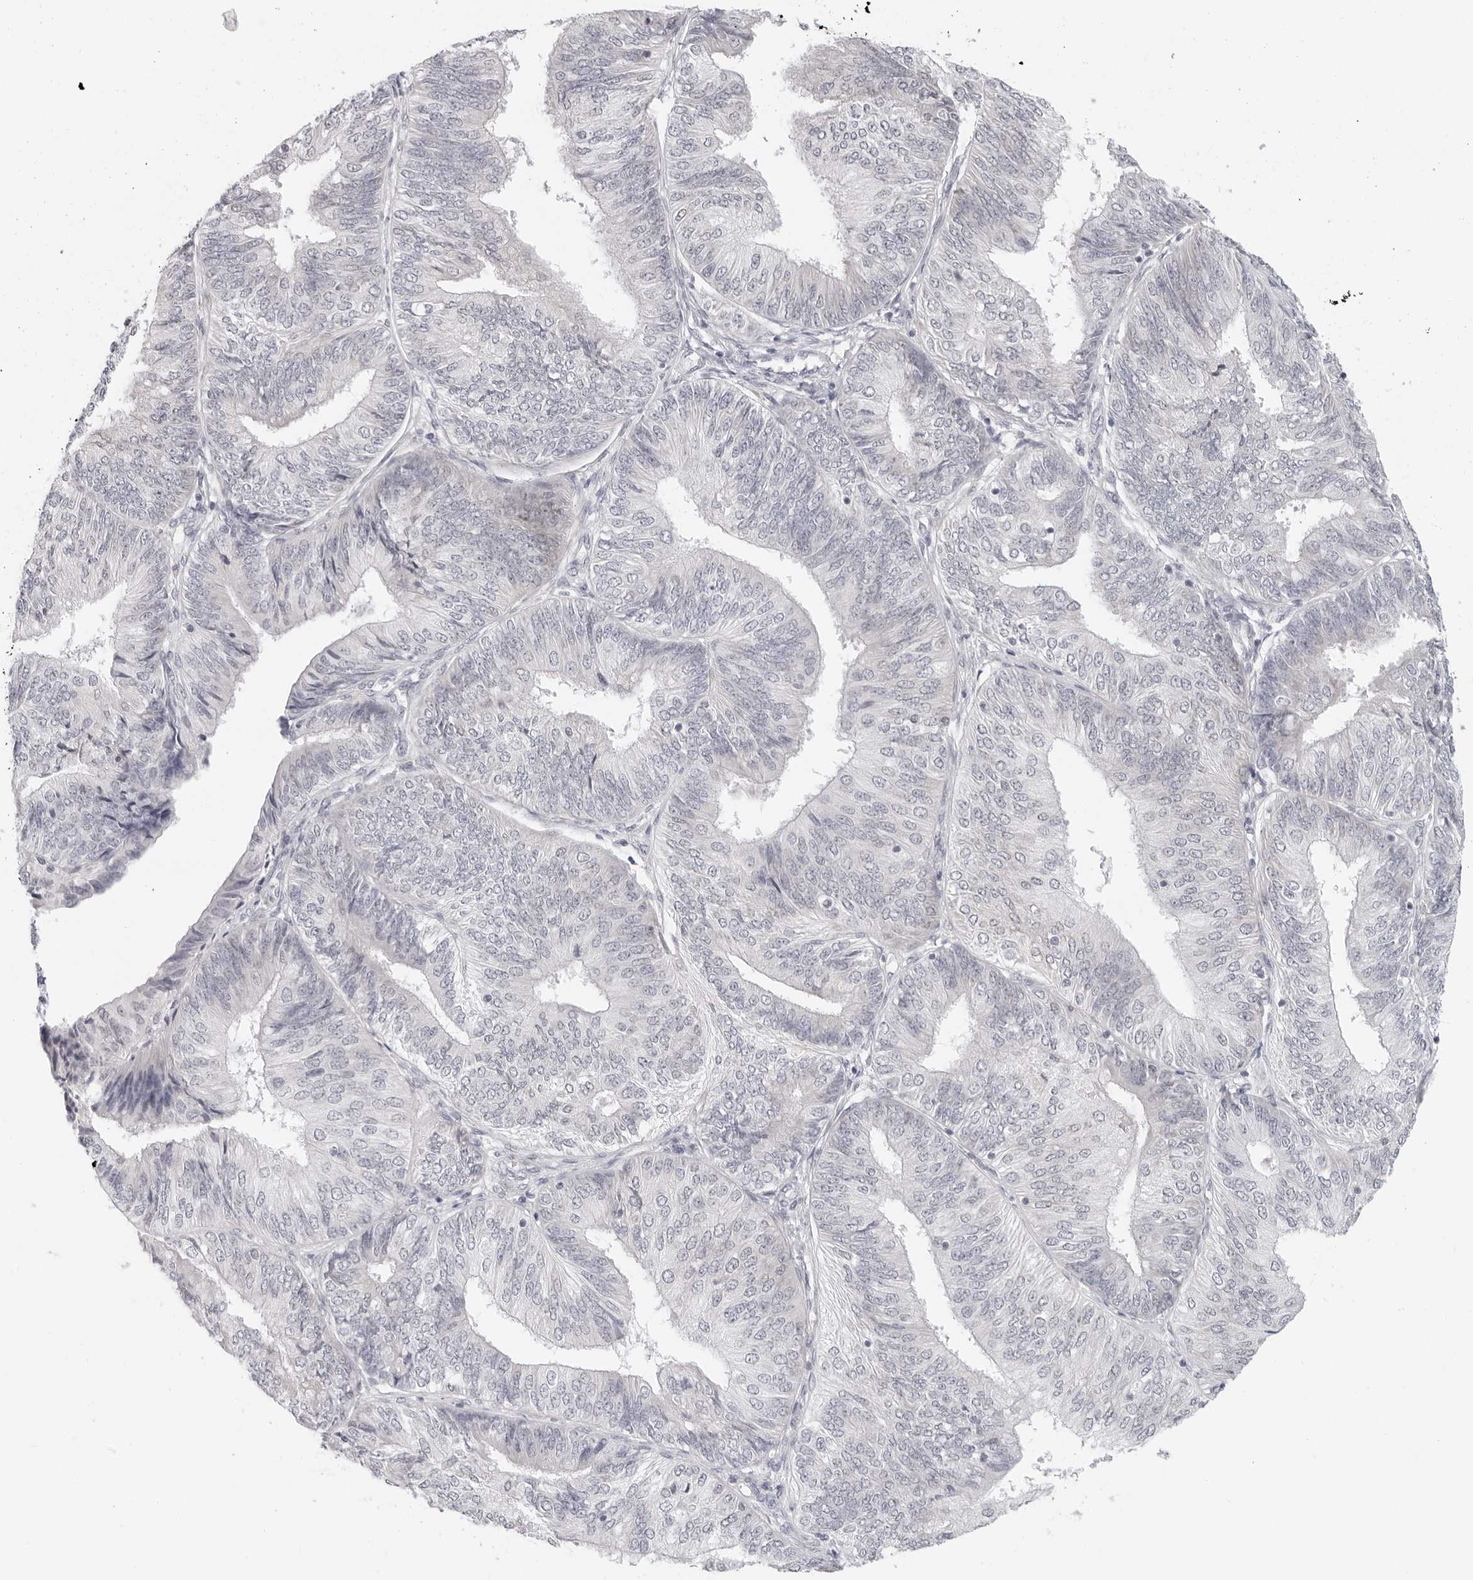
{"staining": {"intensity": "negative", "quantity": "none", "location": "none"}, "tissue": "endometrial cancer", "cell_type": "Tumor cells", "image_type": "cancer", "snomed": [{"axis": "morphology", "description": "Adenocarcinoma, NOS"}, {"axis": "topography", "description": "Endometrium"}], "caption": "A histopathology image of human endometrial cancer is negative for staining in tumor cells.", "gene": "EDN2", "patient": {"sex": "female", "age": 58}}